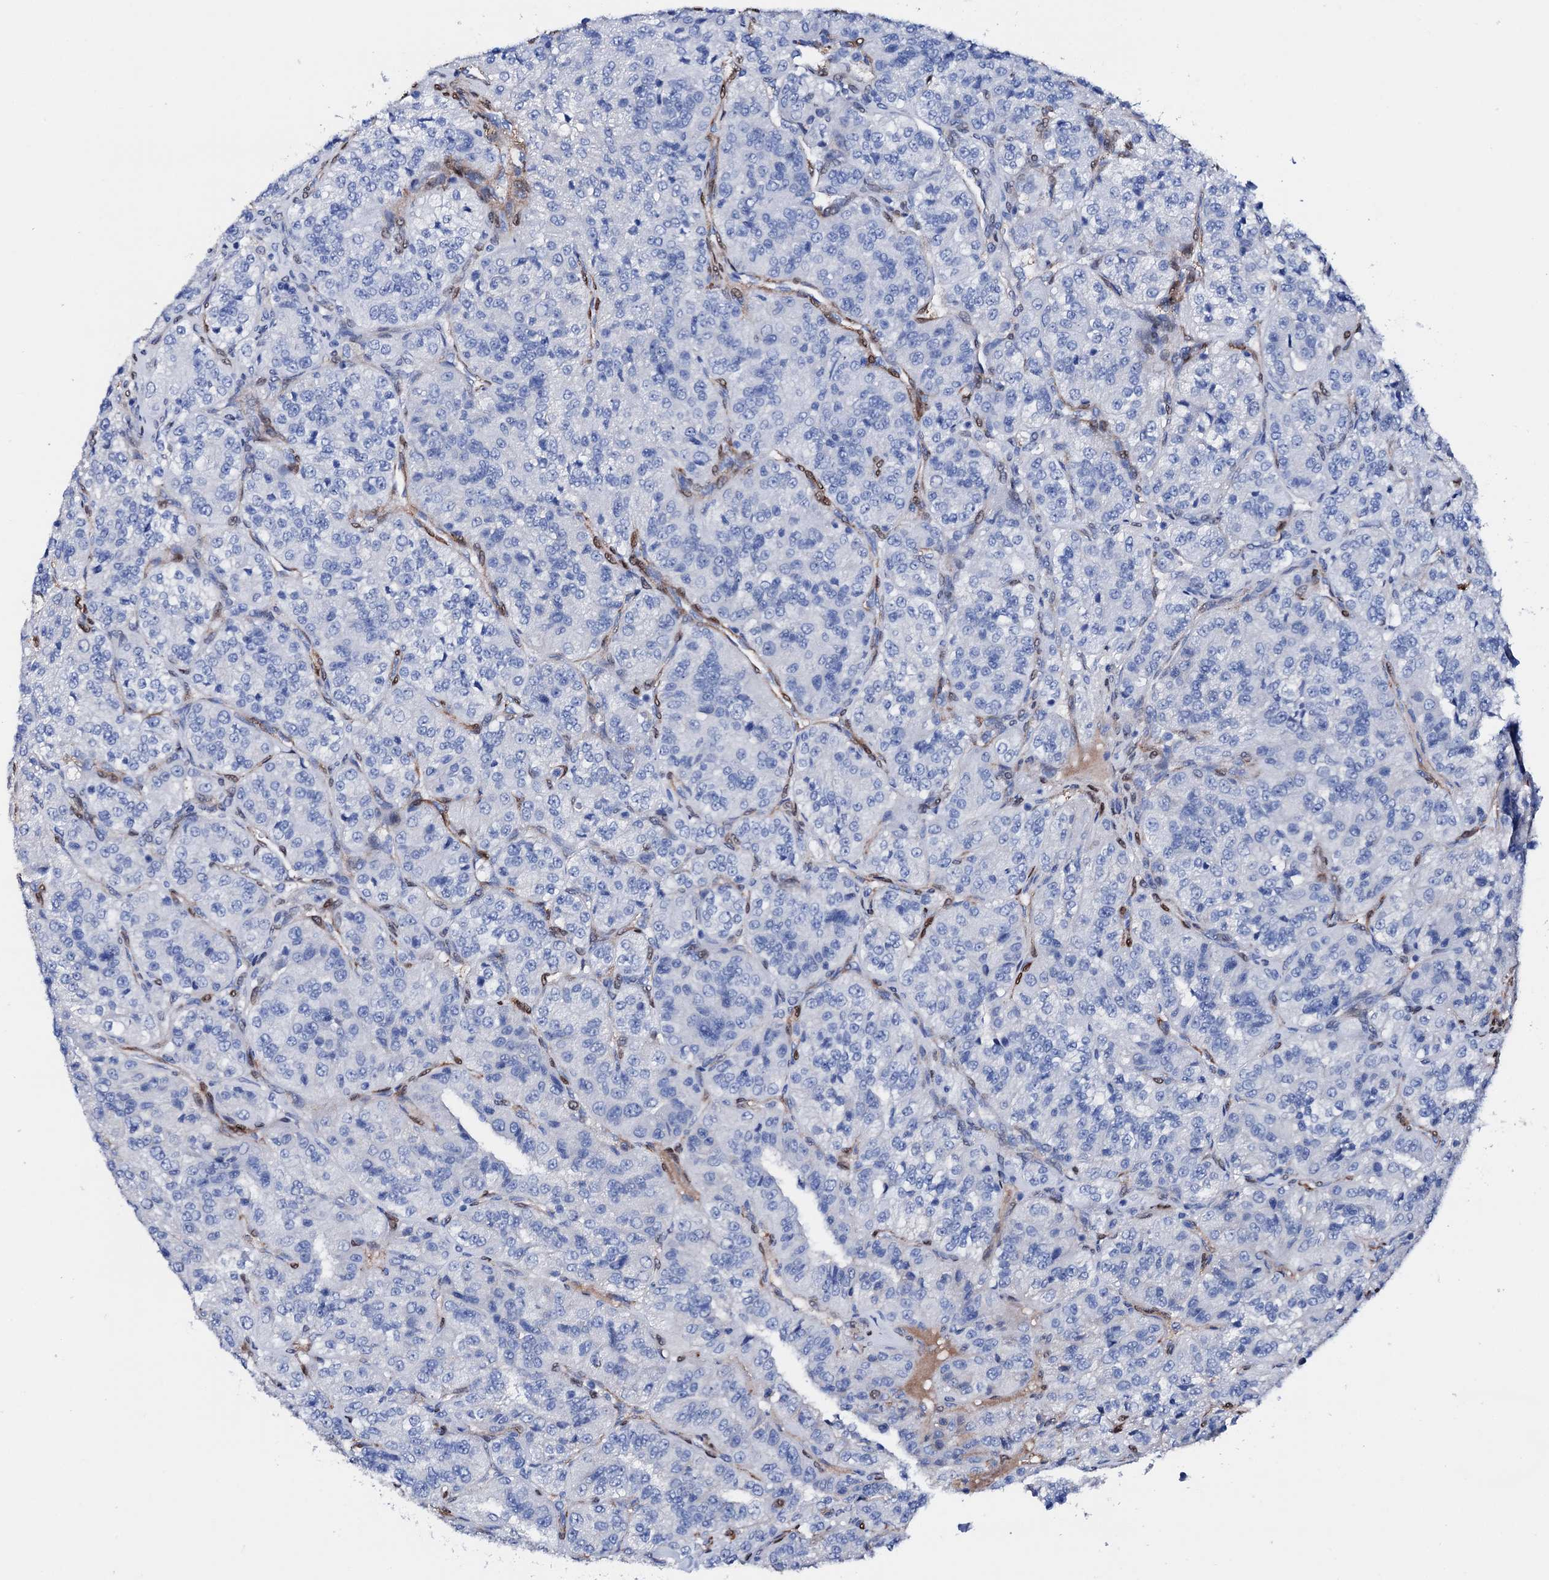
{"staining": {"intensity": "negative", "quantity": "none", "location": "none"}, "tissue": "renal cancer", "cell_type": "Tumor cells", "image_type": "cancer", "snomed": [{"axis": "morphology", "description": "Adenocarcinoma, NOS"}, {"axis": "topography", "description": "Kidney"}], "caption": "High power microscopy histopathology image of an IHC photomicrograph of renal cancer, revealing no significant staining in tumor cells.", "gene": "NRIP2", "patient": {"sex": "female", "age": 63}}